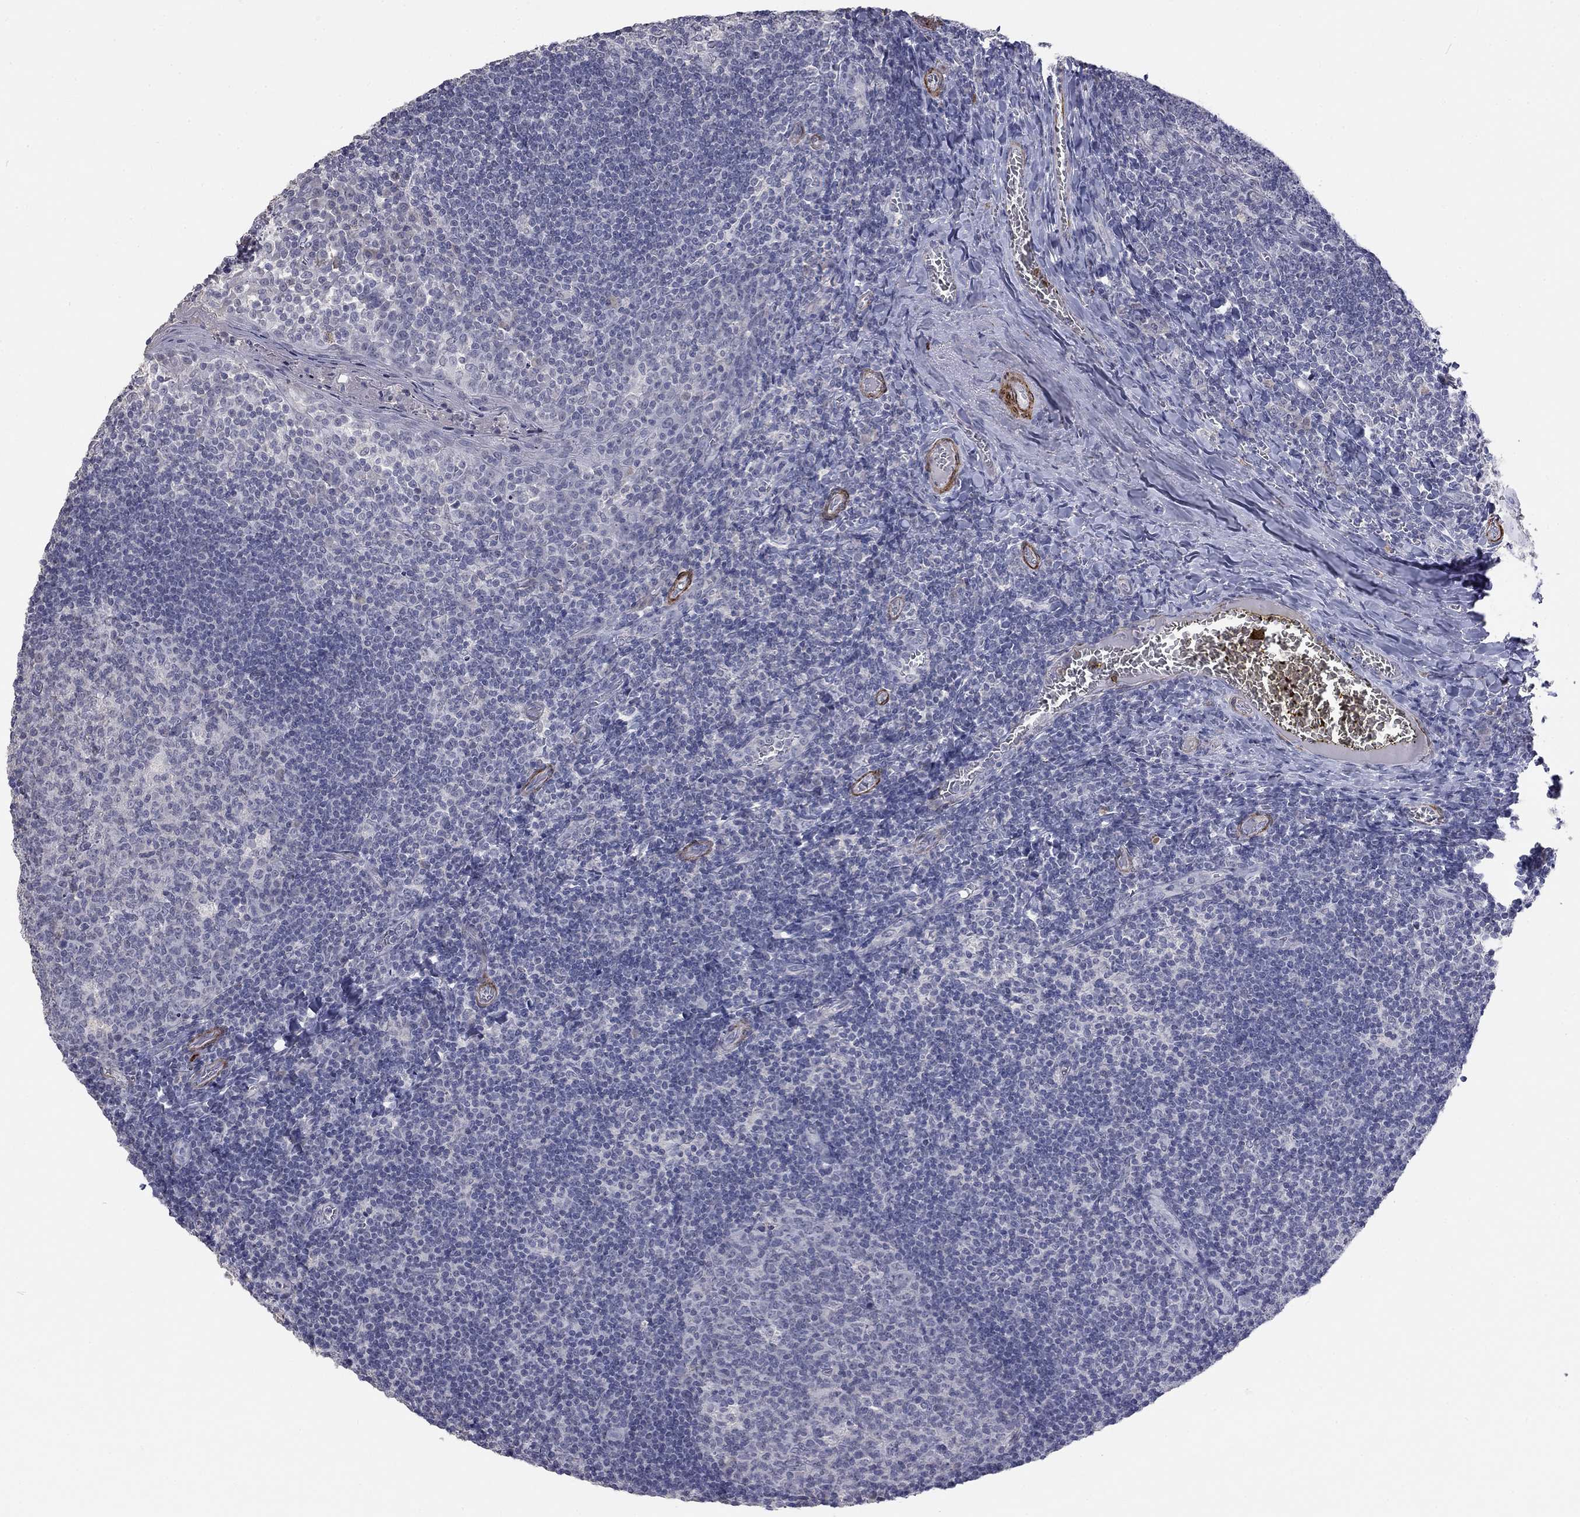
{"staining": {"intensity": "negative", "quantity": "none", "location": "none"}, "tissue": "tonsil", "cell_type": "Germinal center cells", "image_type": "normal", "snomed": [{"axis": "morphology", "description": "Normal tissue, NOS"}, {"axis": "topography", "description": "Tonsil"}], "caption": "High power microscopy photomicrograph of an IHC histopathology image of normal tonsil, revealing no significant expression in germinal center cells.", "gene": "IP6K3", "patient": {"sex": "female", "age": 13}}